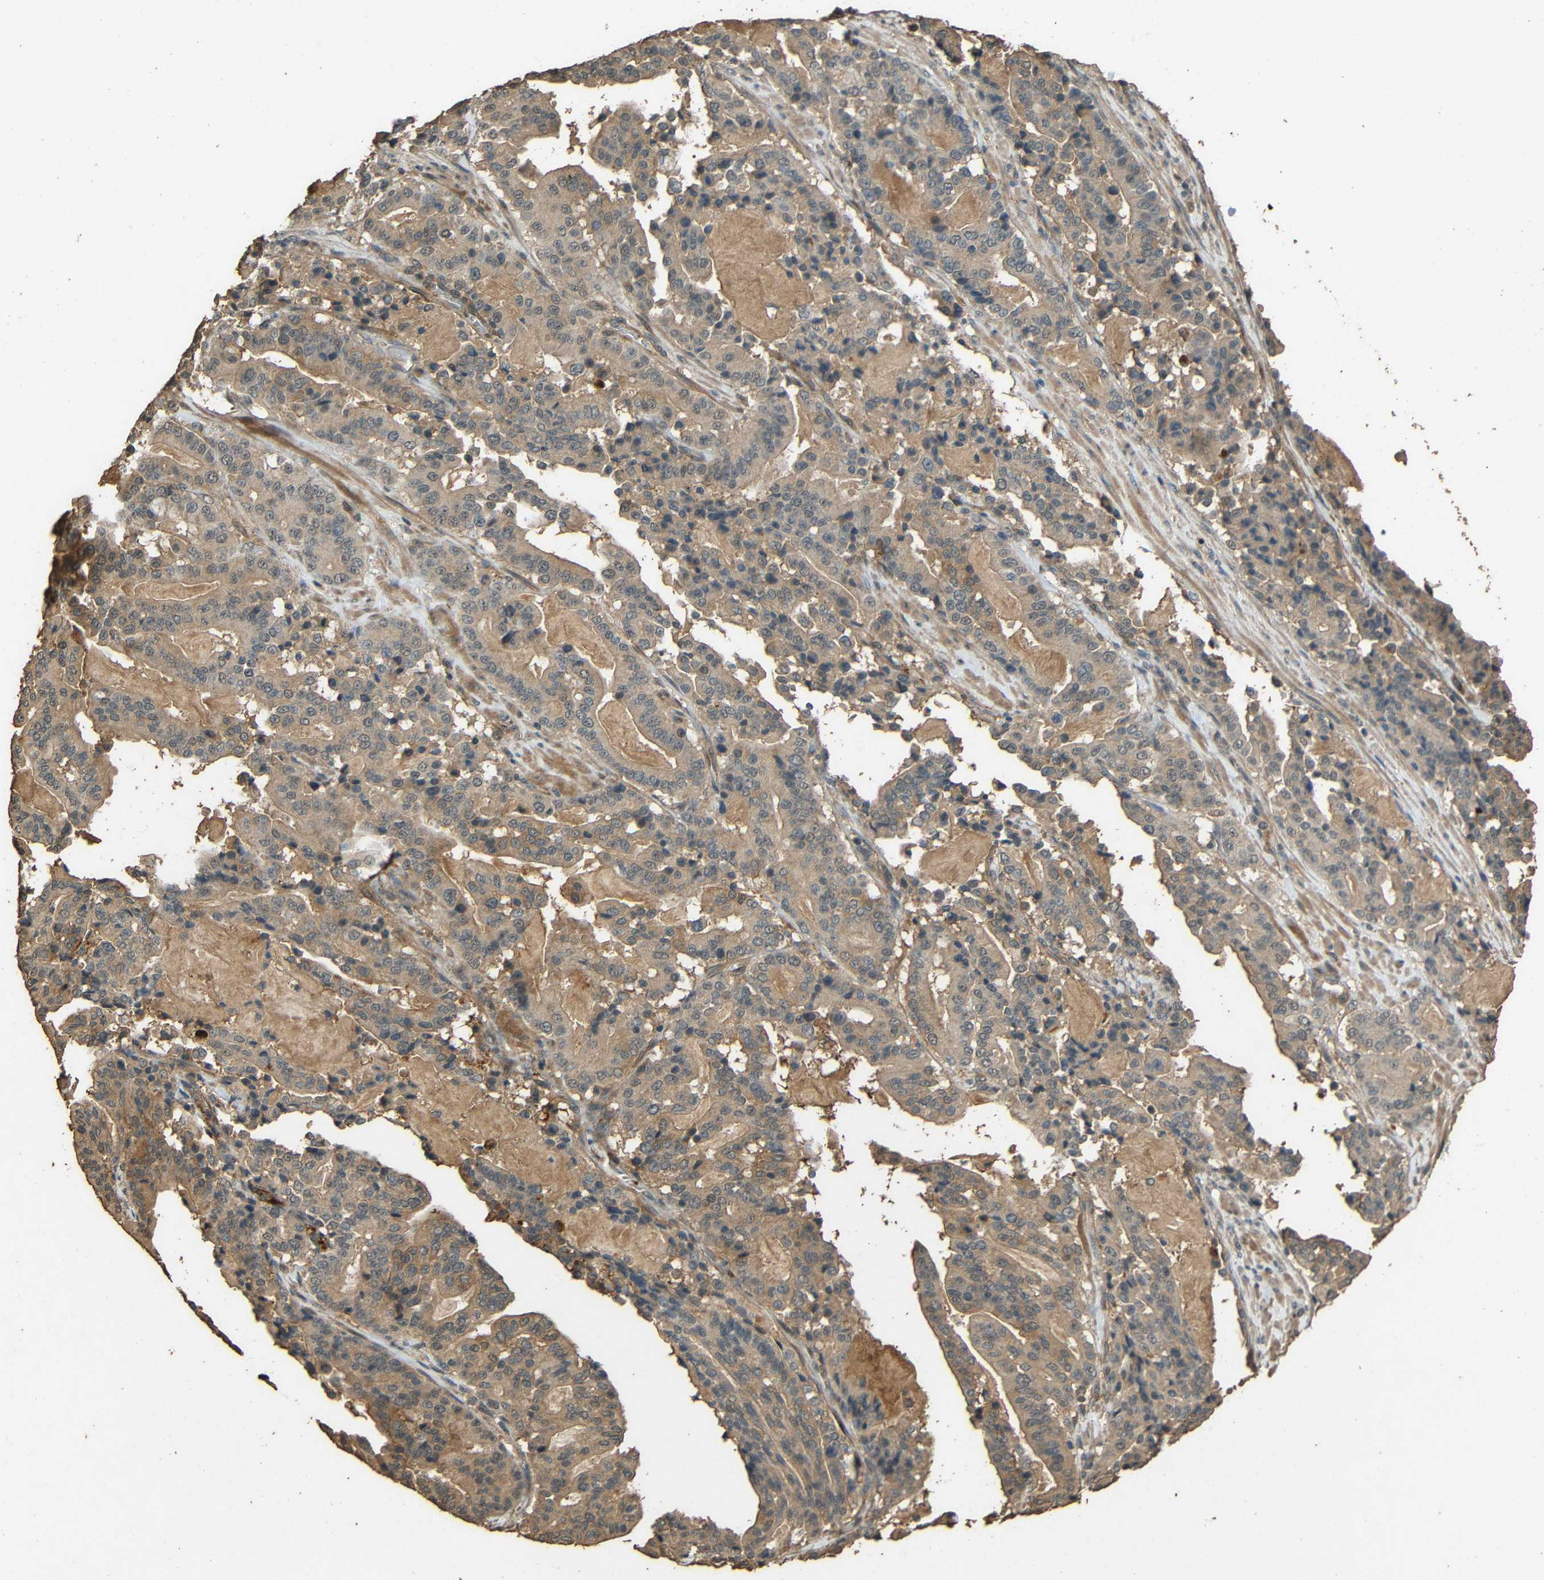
{"staining": {"intensity": "weak", "quantity": ">75%", "location": "cytoplasmic/membranous"}, "tissue": "pancreatic cancer", "cell_type": "Tumor cells", "image_type": "cancer", "snomed": [{"axis": "morphology", "description": "Adenocarcinoma, NOS"}, {"axis": "topography", "description": "Pancreas"}], "caption": "The image displays staining of adenocarcinoma (pancreatic), revealing weak cytoplasmic/membranous protein expression (brown color) within tumor cells.", "gene": "PDE5A", "patient": {"sex": "male", "age": 63}}